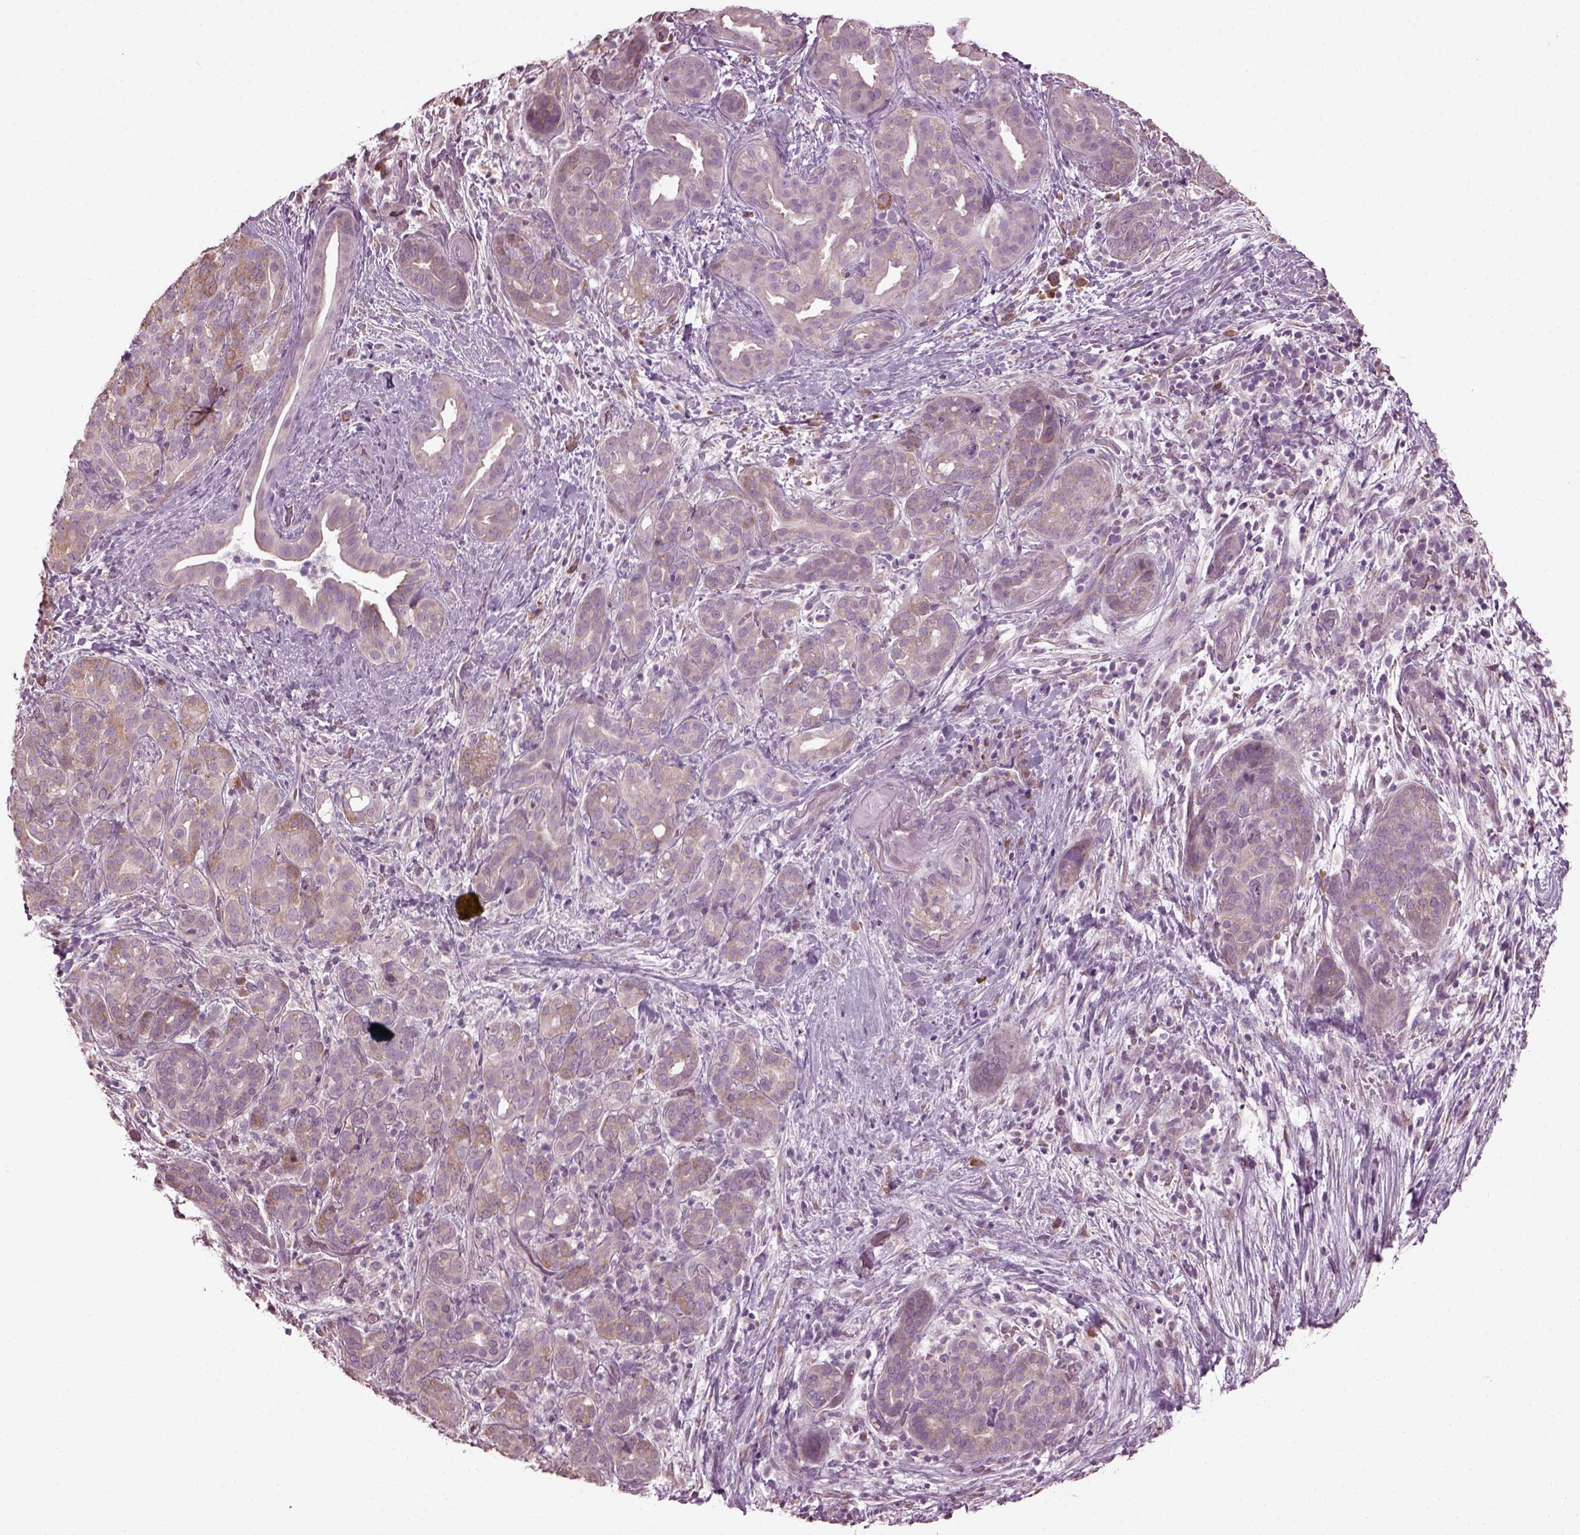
{"staining": {"intensity": "weak", "quantity": ">75%", "location": "cytoplasmic/membranous"}, "tissue": "pancreatic cancer", "cell_type": "Tumor cells", "image_type": "cancer", "snomed": [{"axis": "morphology", "description": "Adenocarcinoma, NOS"}, {"axis": "topography", "description": "Pancreas"}], "caption": "A brown stain shows weak cytoplasmic/membranous expression of a protein in pancreatic adenocarcinoma tumor cells. Nuclei are stained in blue.", "gene": "CABP5", "patient": {"sex": "male", "age": 44}}